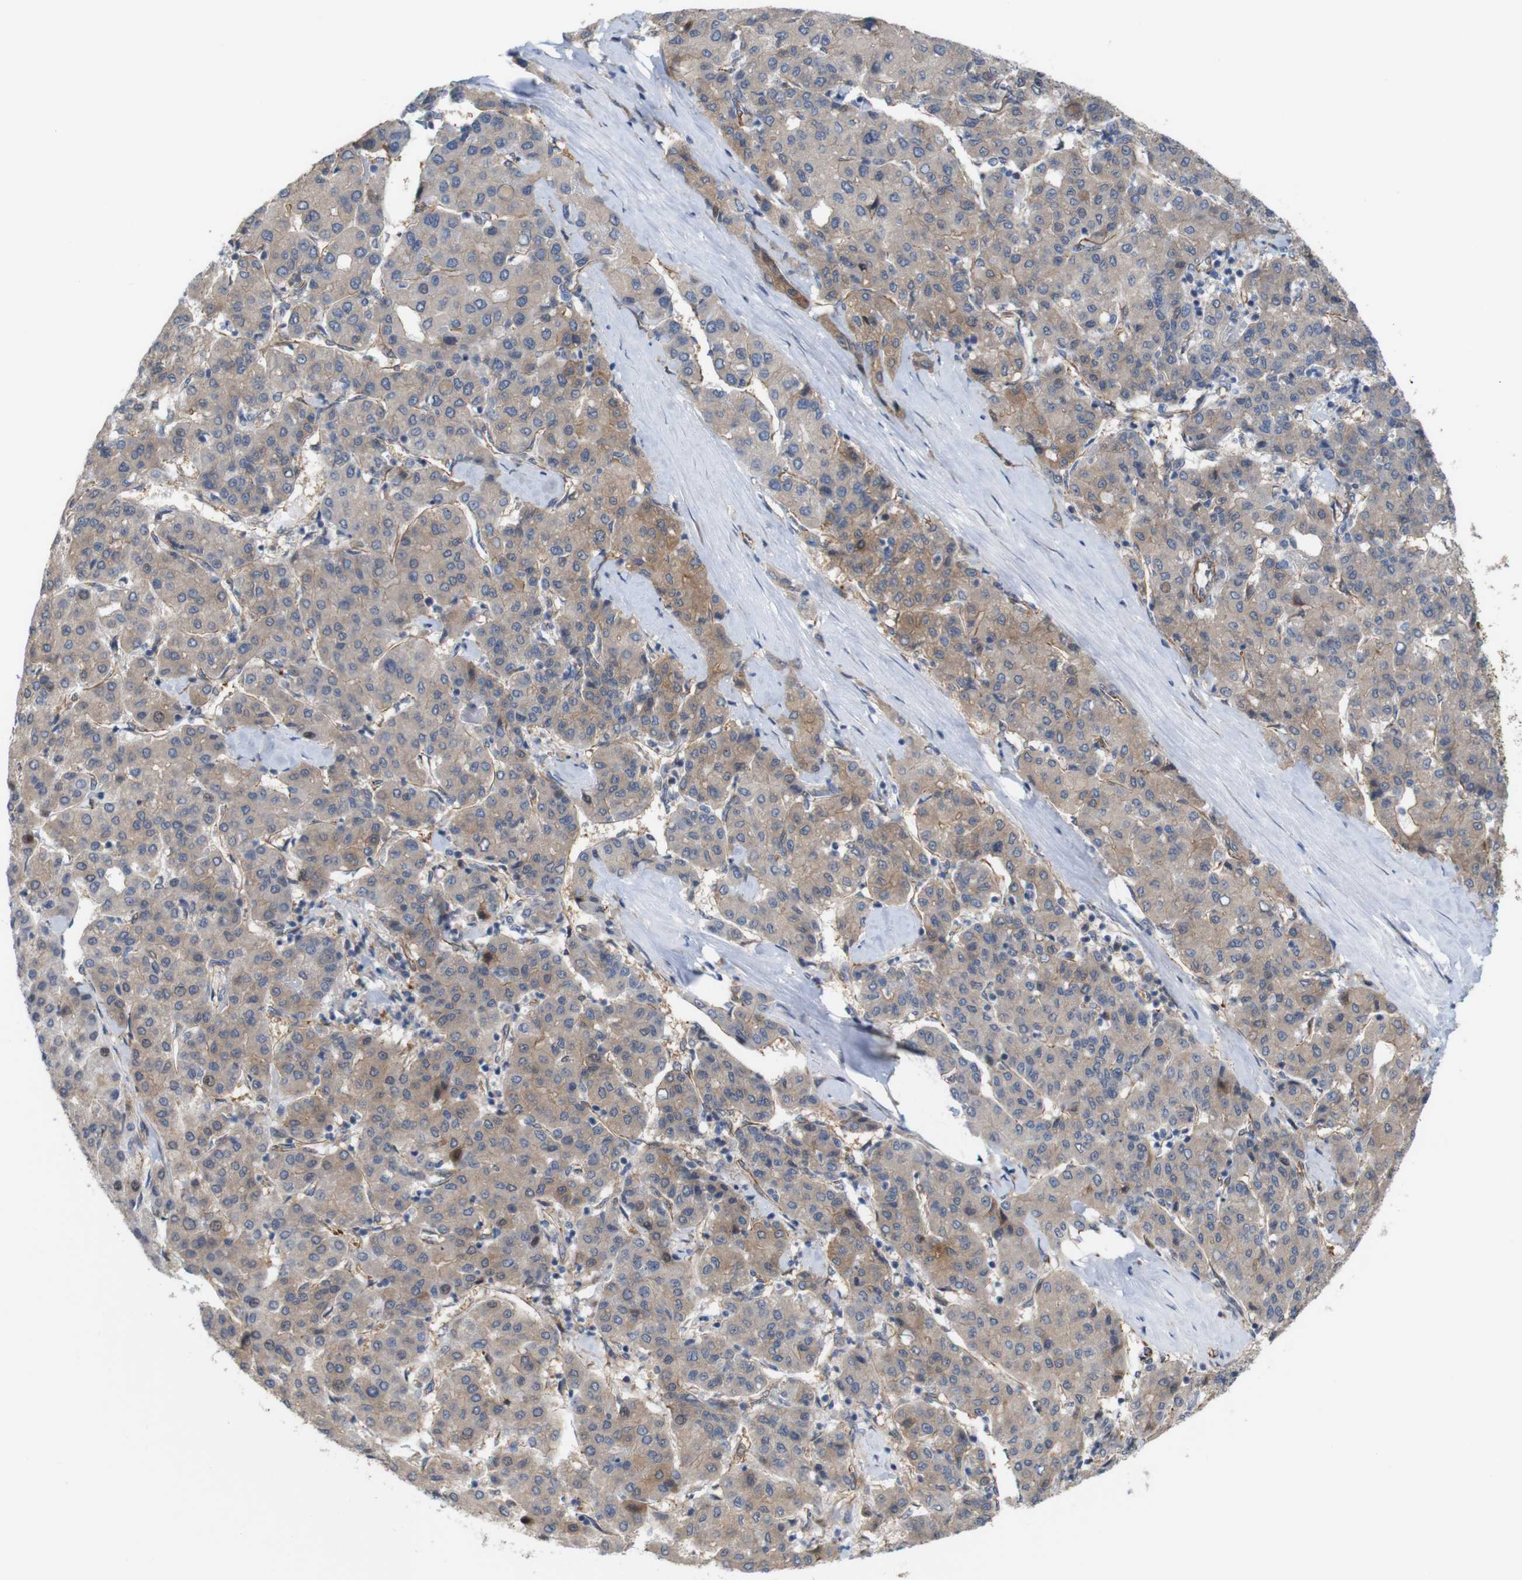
{"staining": {"intensity": "weak", "quantity": "25%-75%", "location": "cytoplasmic/membranous"}, "tissue": "liver cancer", "cell_type": "Tumor cells", "image_type": "cancer", "snomed": [{"axis": "morphology", "description": "Carcinoma, Hepatocellular, NOS"}, {"axis": "topography", "description": "Liver"}], "caption": "Protein staining demonstrates weak cytoplasmic/membranous expression in approximately 25%-75% of tumor cells in liver cancer.", "gene": "JPH1", "patient": {"sex": "male", "age": 65}}